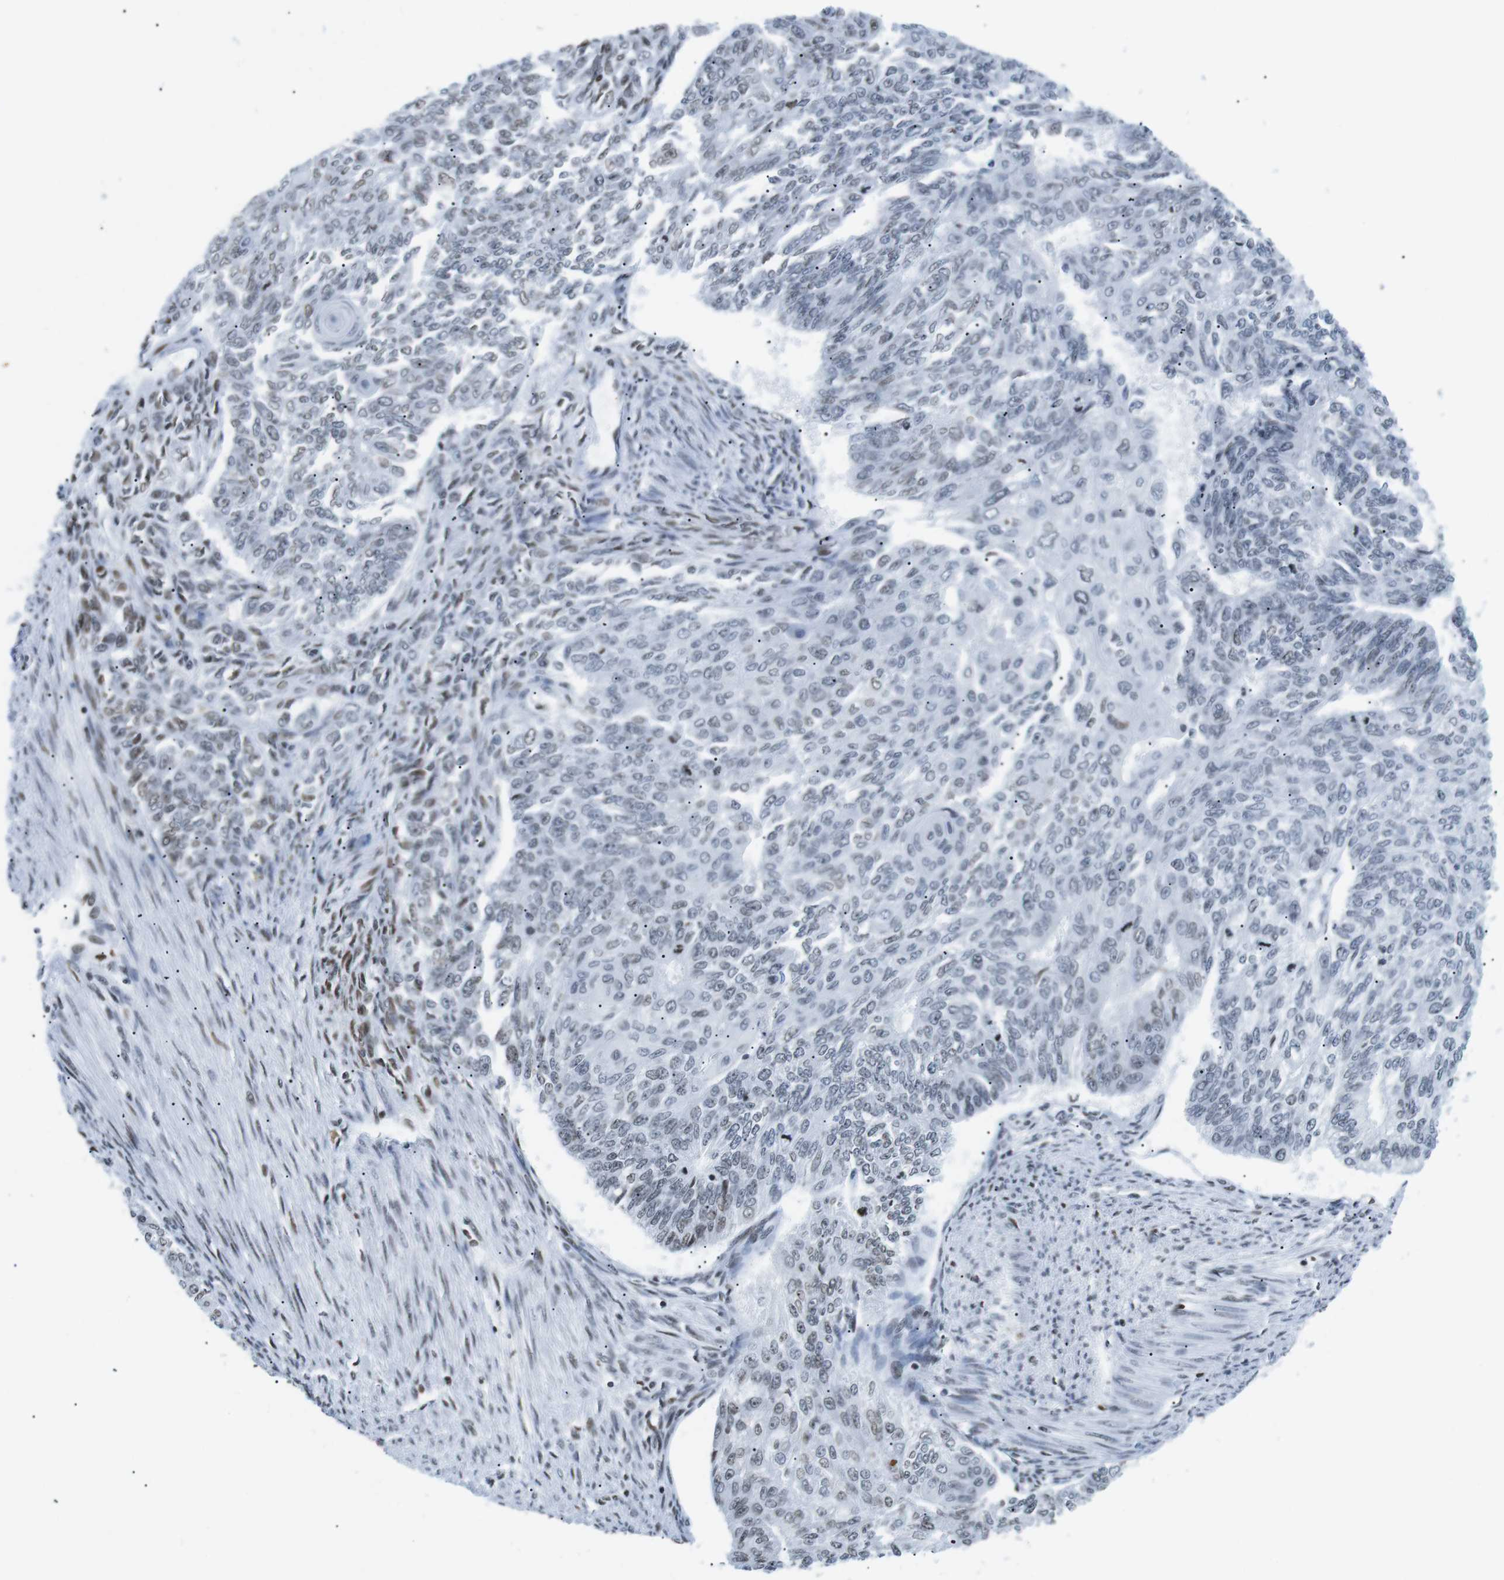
{"staining": {"intensity": "weak", "quantity": "<25%", "location": "nuclear"}, "tissue": "endometrial cancer", "cell_type": "Tumor cells", "image_type": "cancer", "snomed": [{"axis": "morphology", "description": "Adenocarcinoma, NOS"}, {"axis": "topography", "description": "Endometrium"}], "caption": "Adenocarcinoma (endometrial) was stained to show a protein in brown. There is no significant expression in tumor cells. (Stains: DAB IHC with hematoxylin counter stain, Microscopy: brightfield microscopy at high magnification).", "gene": "E2F2", "patient": {"sex": "female", "age": 32}}